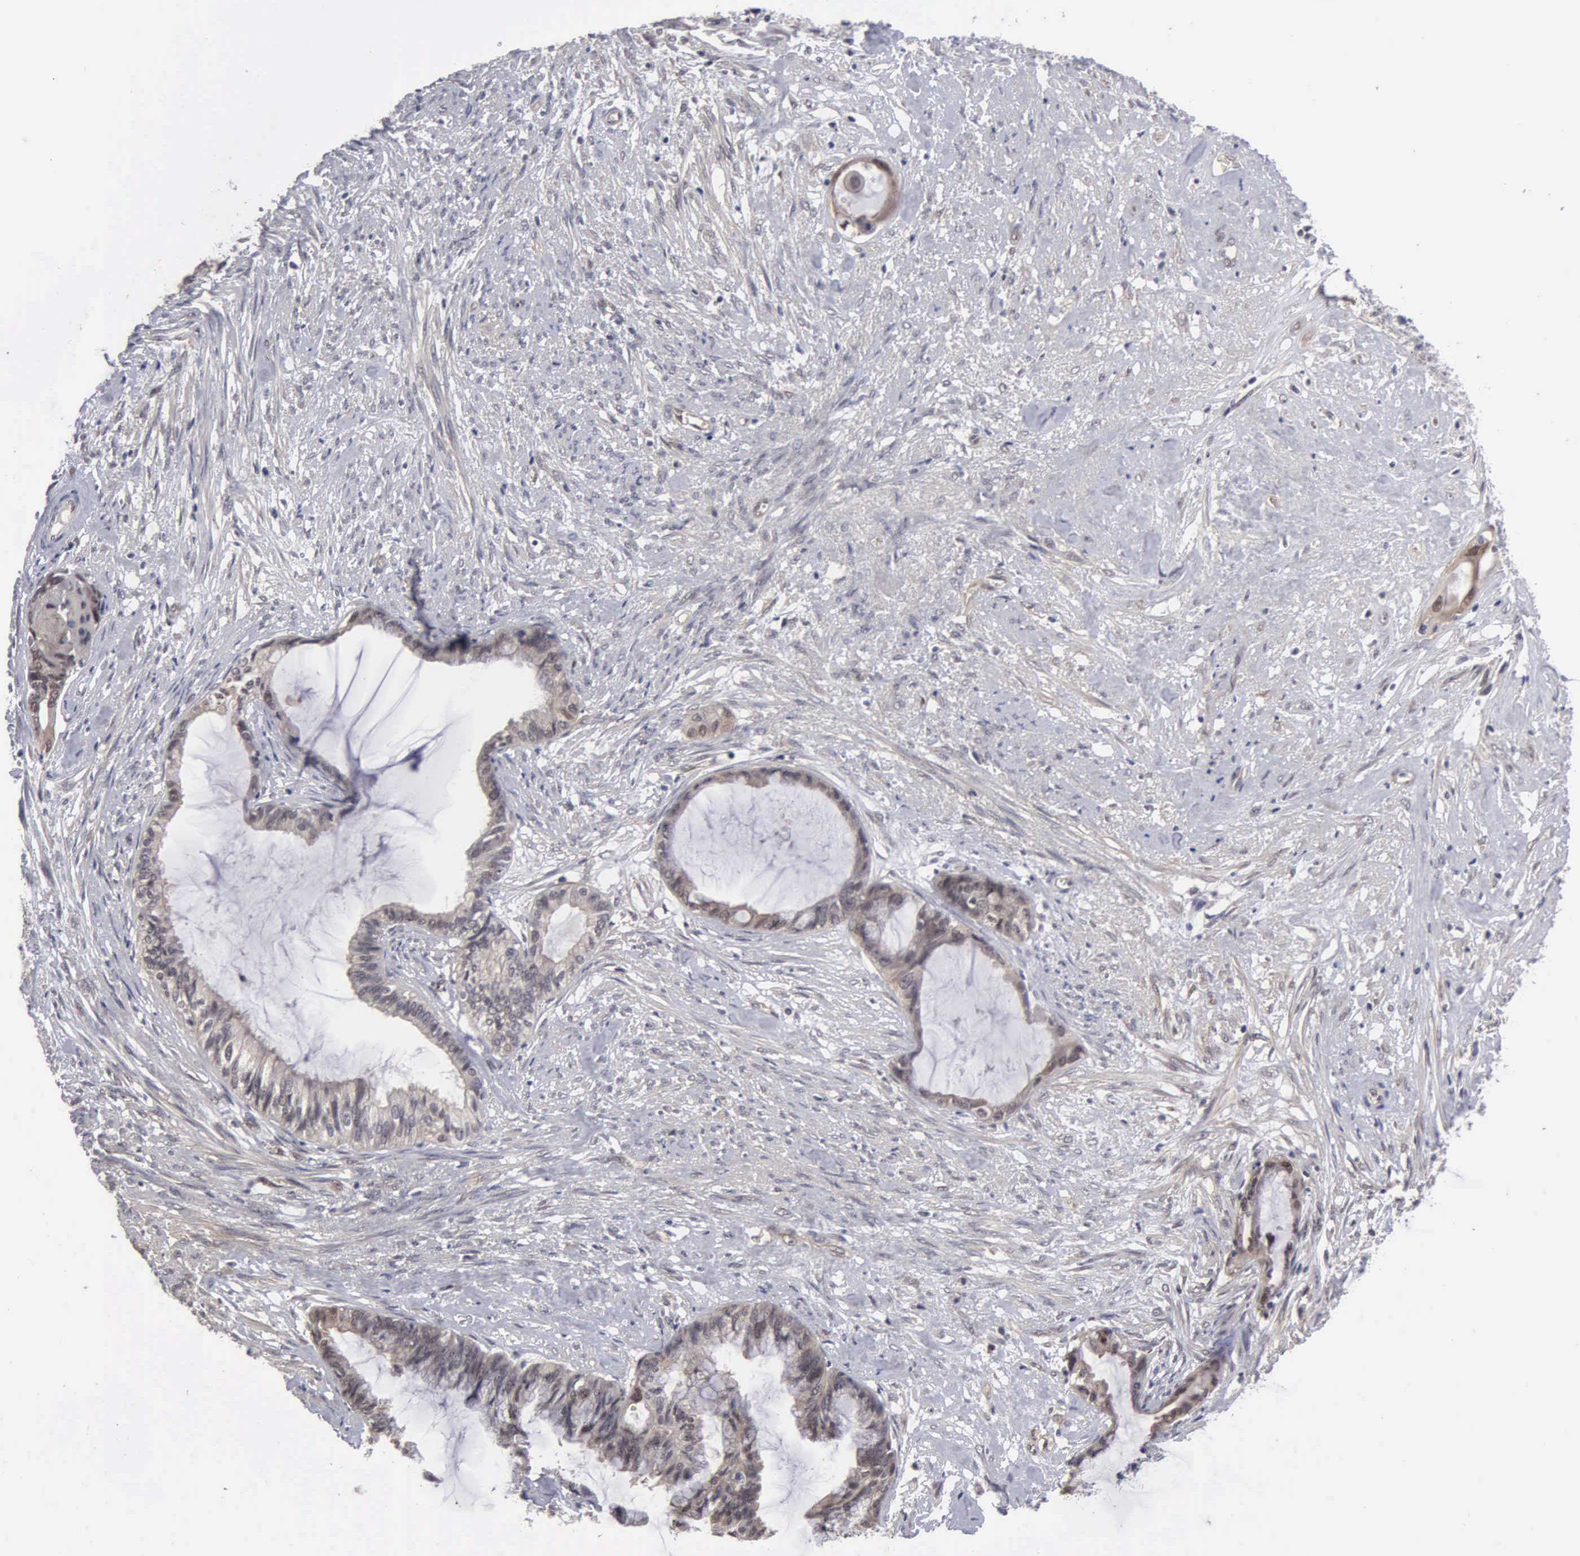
{"staining": {"intensity": "weak", "quantity": ">75%", "location": "cytoplasmic/membranous"}, "tissue": "endometrial cancer", "cell_type": "Tumor cells", "image_type": "cancer", "snomed": [{"axis": "morphology", "description": "Adenocarcinoma, NOS"}, {"axis": "topography", "description": "Endometrium"}], "caption": "High-power microscopy captured an immunohistochemistry image of endometrial cancer, revealing weak cytoplasmic/membranous expression in about >75% of tumor cells.", "gene": "ZBTB33", "patient": {"sex": "female", "age": 86}}